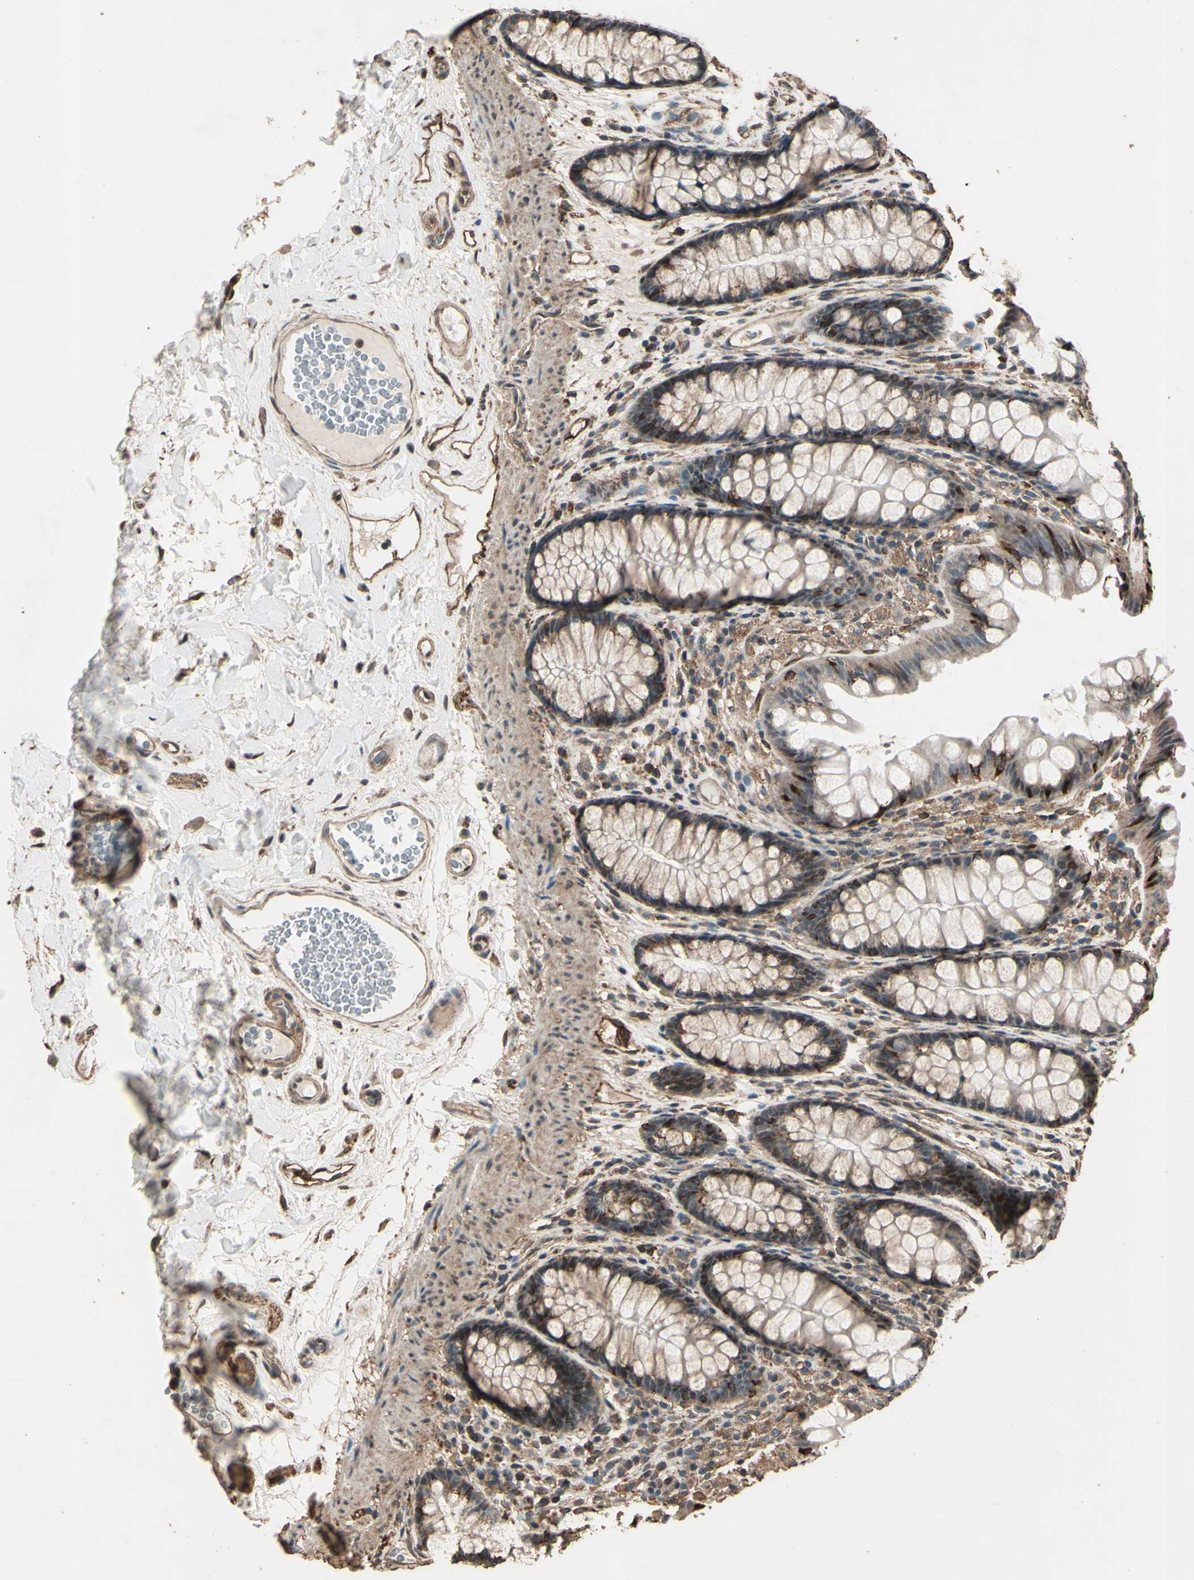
{"staining": {"intensity": "moderate", "quantity": ">75%", "location": "cytoplasmic/membranous"}, "tissue": "colon", "cell_type": "Endothelial cells", "image_type": "normal", "snomed": [{"axis": "morphology", "description": "Normal tissue, NOS"}, {"axis": "topography", "description": "Colon"}], "caption": "A medium amount of moderate cytoplasmic/membranous expression is present in approximately >75% of endothelial cells in unremarkable colon.", "gene": "TSPO", "patient": {"sex": "female", "age": 55}}